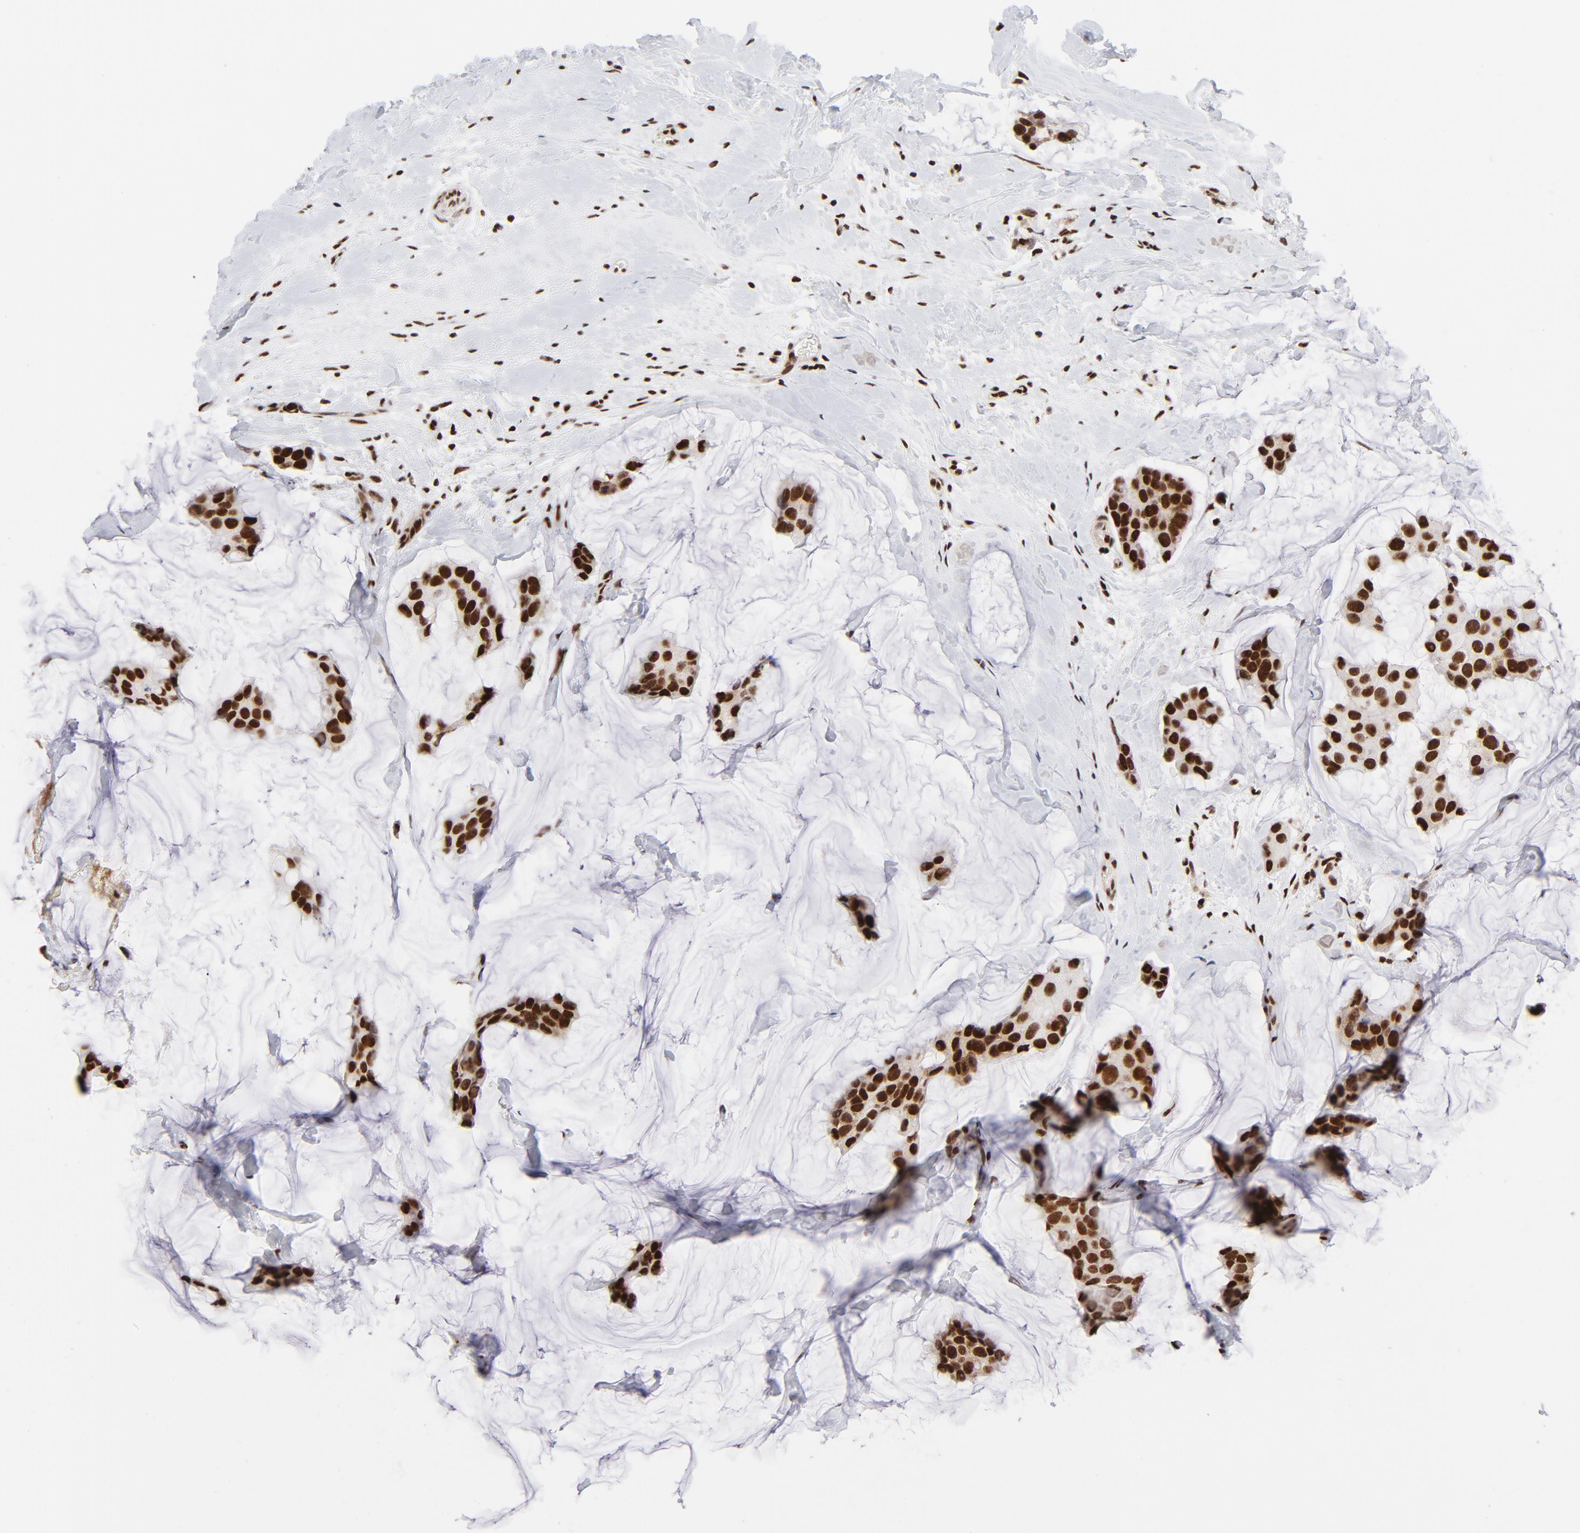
{"staining": {"intensity": "strong", "quantity": ">75%", "location": "nuclear"}, "tissue": "breast cancer", "cell_type": "Tumor cells", "image_type": "cancer", "snomed": [{"axis": "morphology", "description": "Normal tissue, NOS"}, {"axis": "morphology", "description": "Duct carcinoma"}, {"axis": "topography", "description": "Breast"}], "caption": "Immunohistochemistry (IHC) of human invasive ductal carcinoma (breast) reveals high levels of strong nuclear positivity in about >75% of tumor cells.", "gene": "NFYB", "patient": {"sex": "female", "age": 50}}